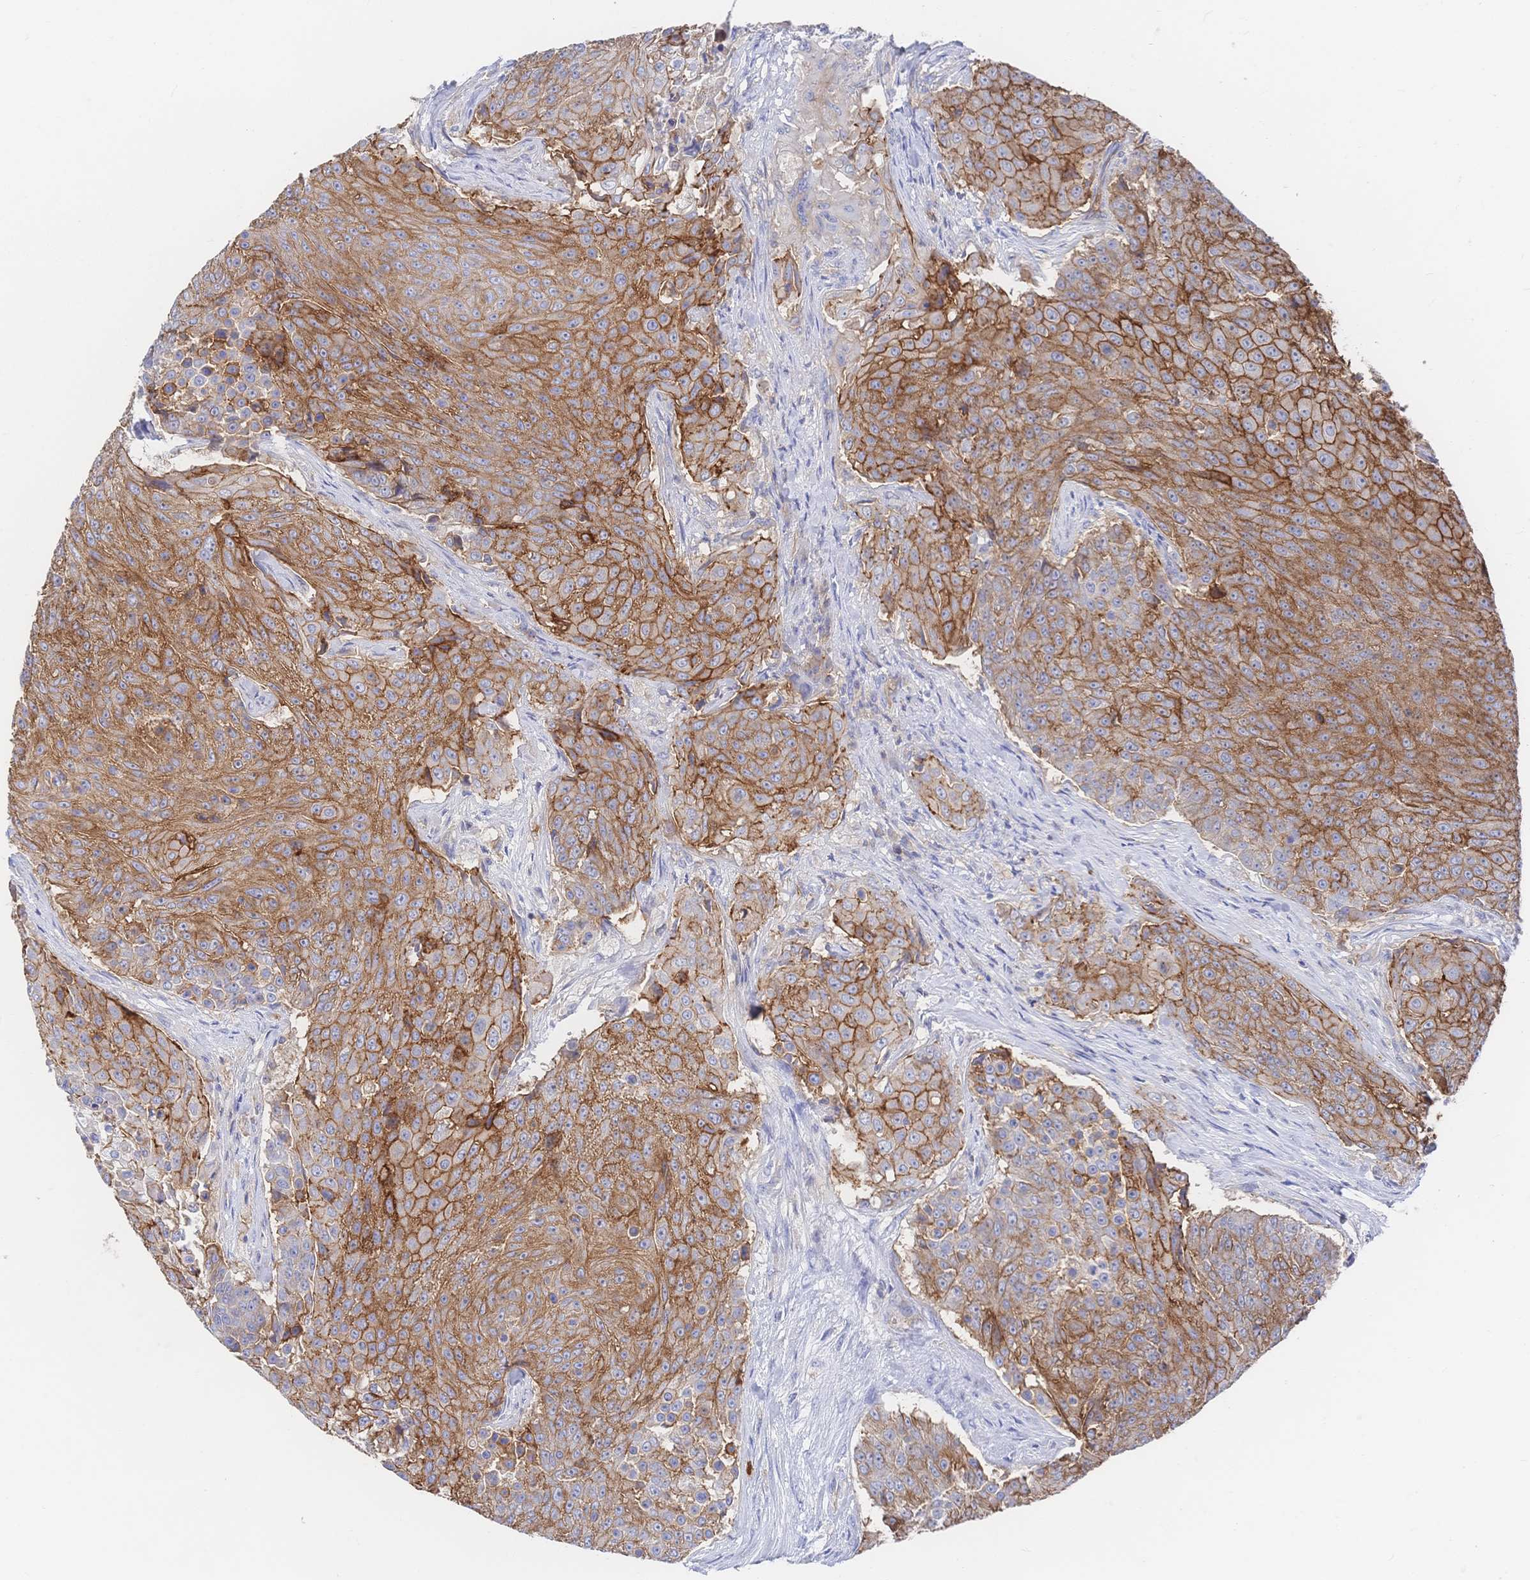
{"staining": {"intensity": "moderate", "quantity": ">75%", "location": "cytoplasmic/membranous"}, "tissue": "urothelial cancer", "cell_type": "Tumor cells", "image_type": "cancer", "snomed": [{"axis": "morphology", "description": "Urothelial carcinoma, High grade"}, {"axis": "topography", "description": "Urinary bladder"}], "caption": "Protein staining by immunohistochemistry exhibits moderate cytoplasmic/membranous positivity in about >75% of tumor cells in urothelial cancer.", "gene": "F11R", "patient": {"sex": "female", "age": 63}}